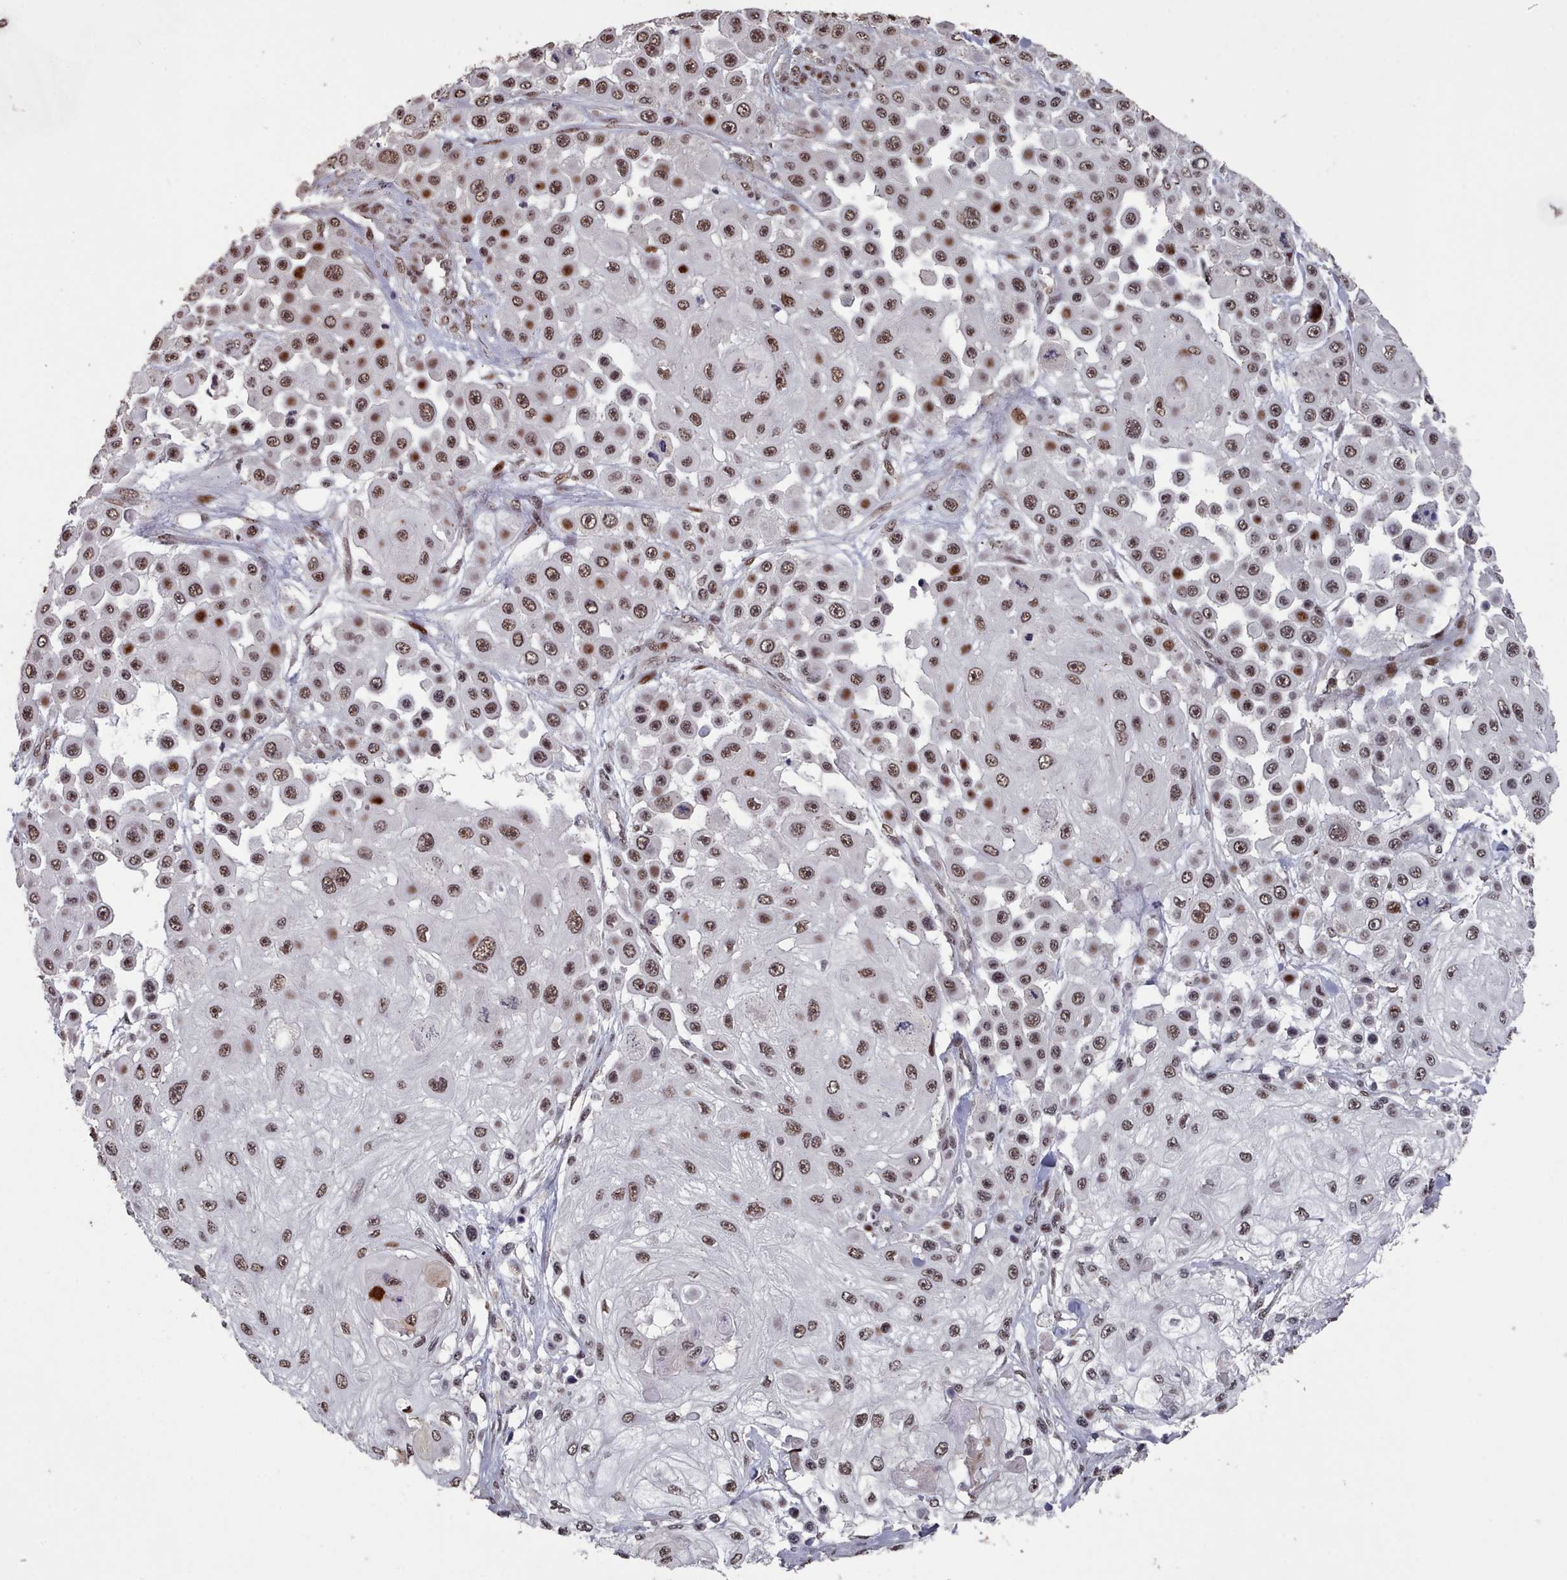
{"staining": {"intensity": "moderate", "quantity": ">75%", "location": "nuclear"}, "tissue": "skin cancer", "cell_type": "Tumor cells", "image_type": "cancer", "snomed": [{"axis": "morphology", "description": "Squamous cell carcinoma, NOS"}, {"axis": "topography", "description": "Skin"}], "caption": "Skin cancer was stained to show a protein in brown. There is medium levels of moderate nuclear expression in about >75% of tumor cells.", "gene": "PNRC2", "patient": {"sex": "male", "age": 67}}